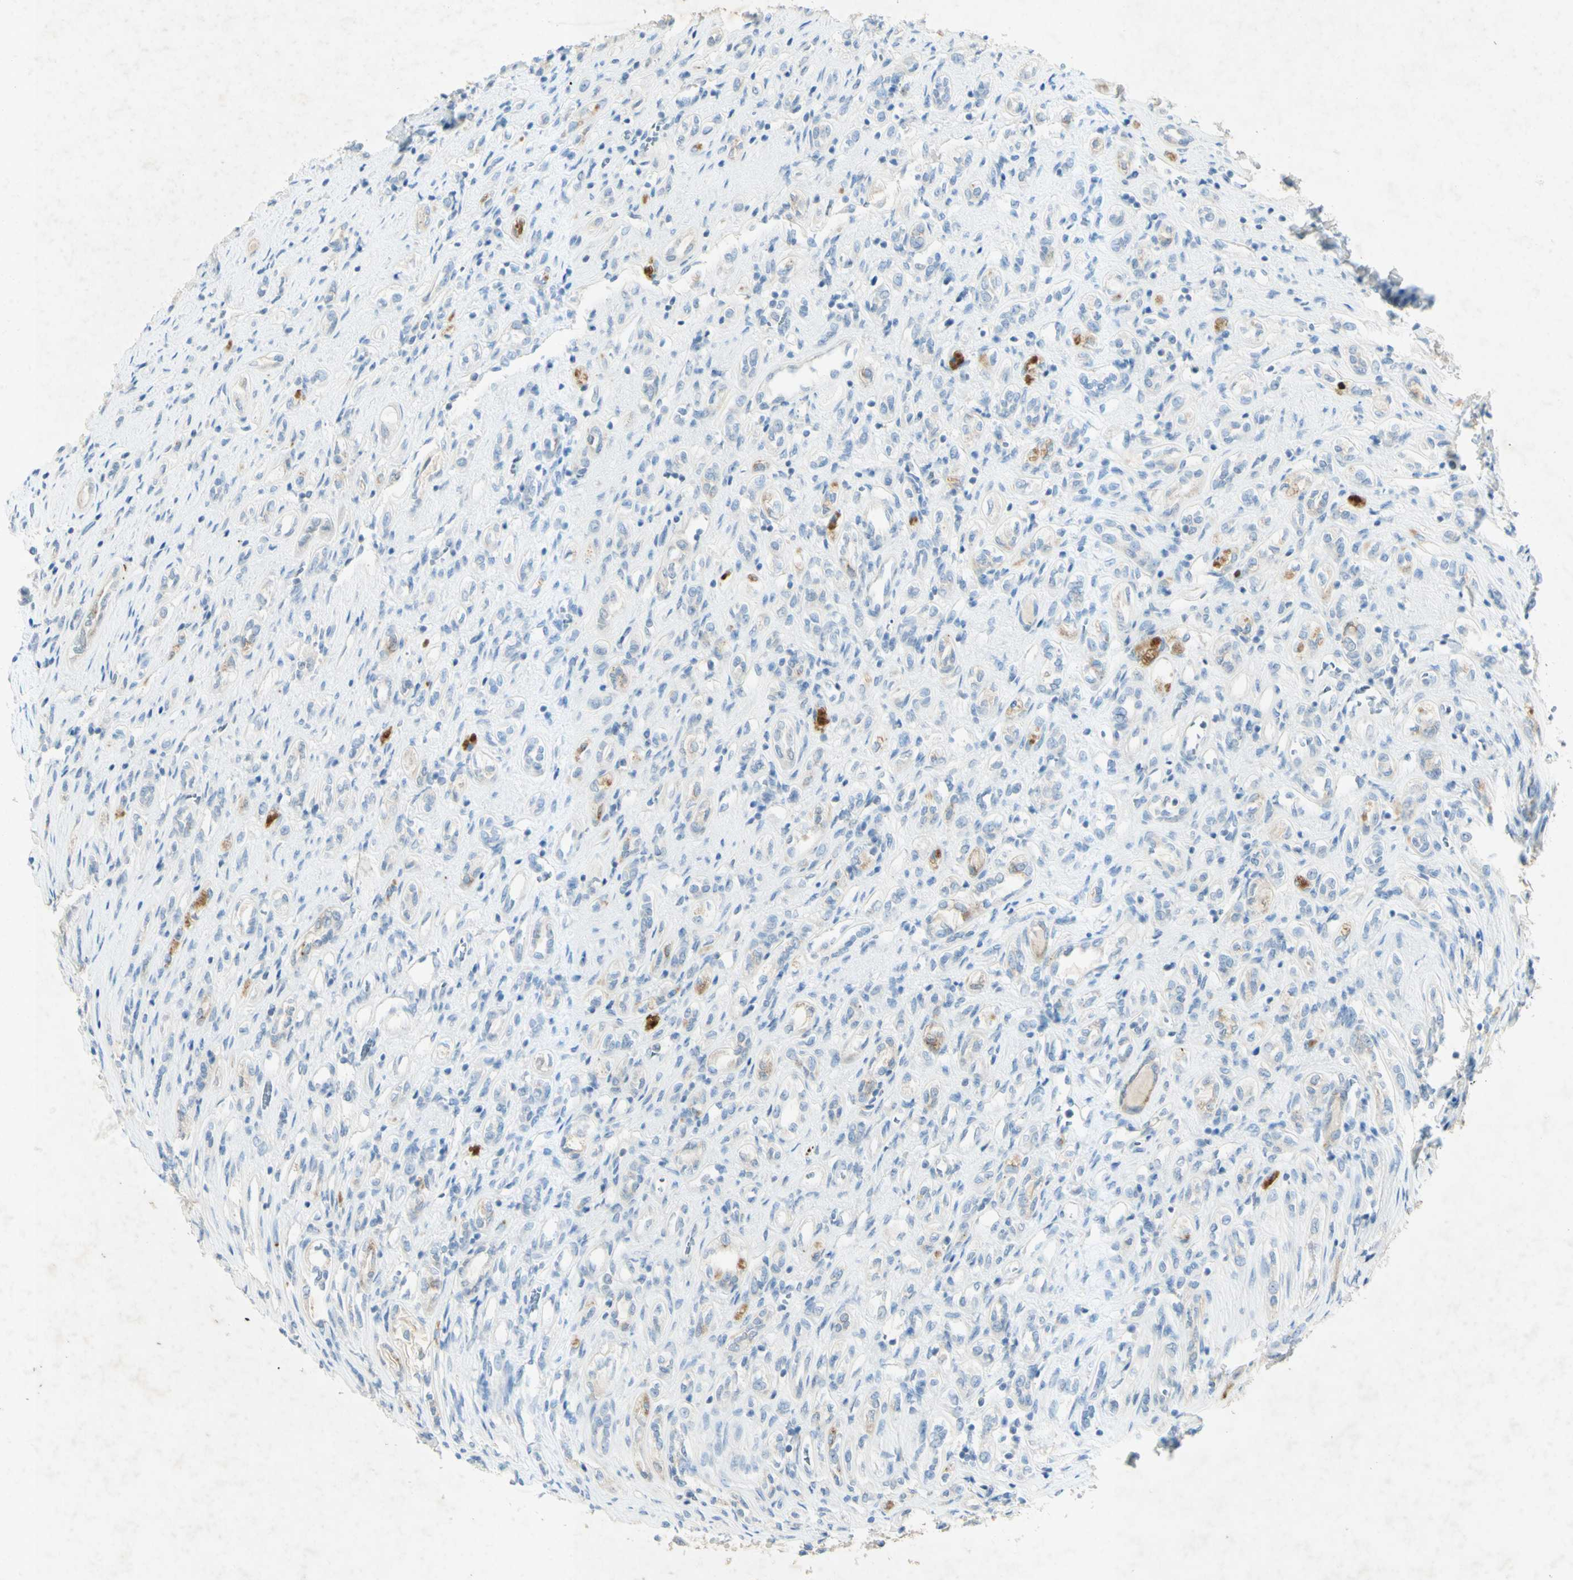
{"staining": {"intensity": "strong", "quantity": "<25%", "location": "cytoplasmic/membranous"}, "tissue": "renal cancer", "cell_type": "Tumor cells", "image_type": "cancer", "snomed": [{"axis": "morphology", "description": "Adenocarcinoma, NOS"}, {"axis": "topography", "description": "Kidney"}], "caption": "This photomicrograph displays IHC staining of human renal adenocarcinoma, with medium strong cytoplasmic/membranous positivity in about <25% of tumor cells.", "gene": "GDF15", "patient": {"sex": "female", "age": 70}}